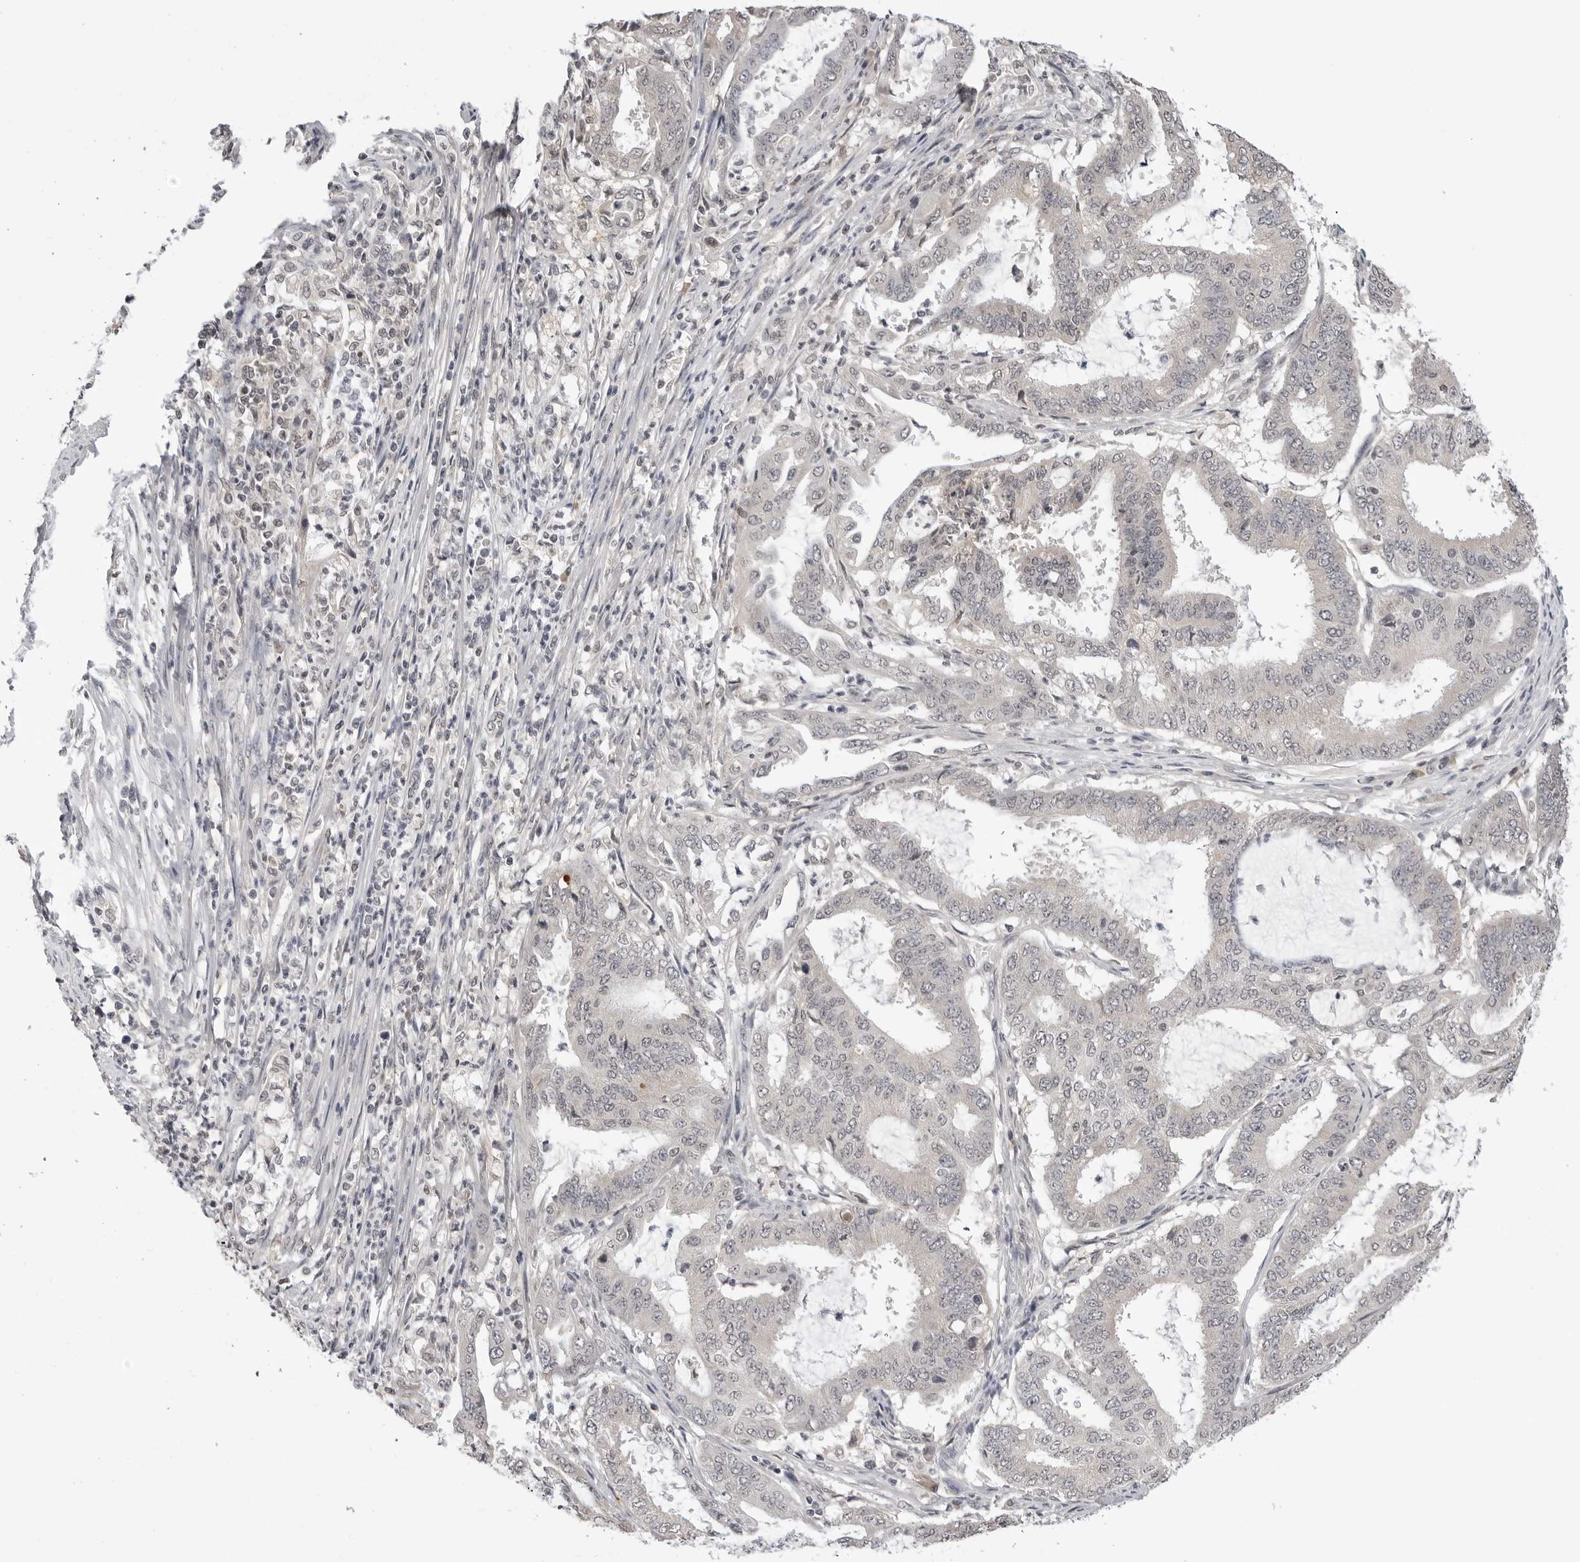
{"staining": {"intensity": "negative", "quantity": "none", "location": "none"}, "tissue": "endometrial cancer", "cell_type": "Tumor cells", "image_type": "cancer", "snomed": [{"axis": "morphology", "description": "Adenocarcinoma, NOS"}, {"axis": "topography", "description": "Endometrium"}], "caption": "Immunohistochemical staining of human endometrial cancer reveals no significant staining in tumor cells.", "gene": "CDK20", "patient": {"sex": "female", "age": 51}}